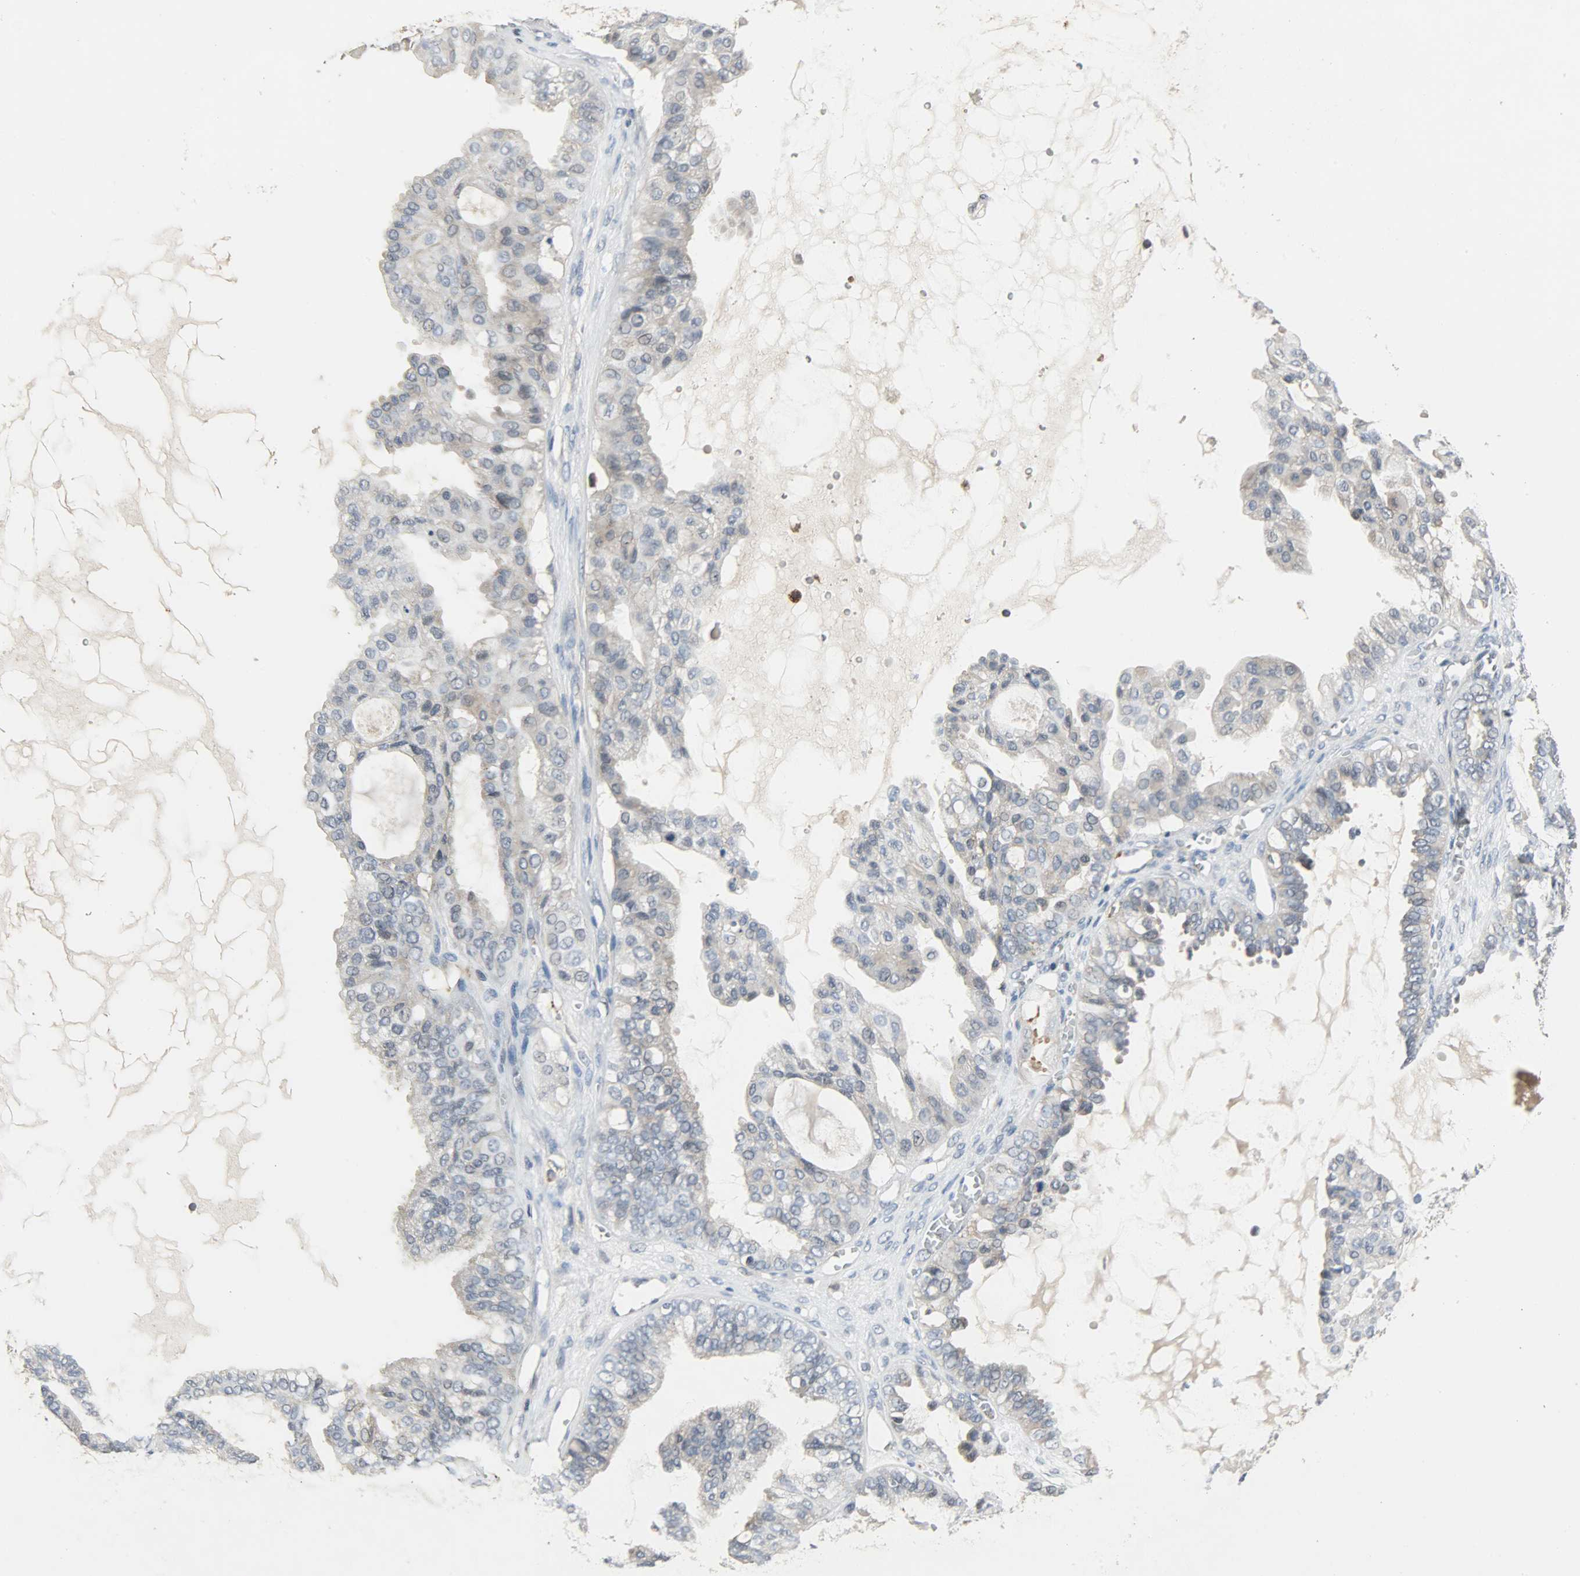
{"staining": {"intensity": "negative", "quantity": "none", "location": "none"}, "tissue": "ovarian cancer", "cell_type": "Tumor cells", "image_type": "cancer", "snomed": [{"axis": "morphology", "description": "Carcinoma, NOS"}, {"axis": "morphology", "description": "Carcinoma, endometroid"}, {"axis": "topography", "description": "Ovary"}], "caption": "Human carcinoma (ovarian) stained for a protein using immunohistochemistry exhibits no positivity in tumor cells.", "gene": "SKAP2", "patient": {"sex": "female", "age": 50}}